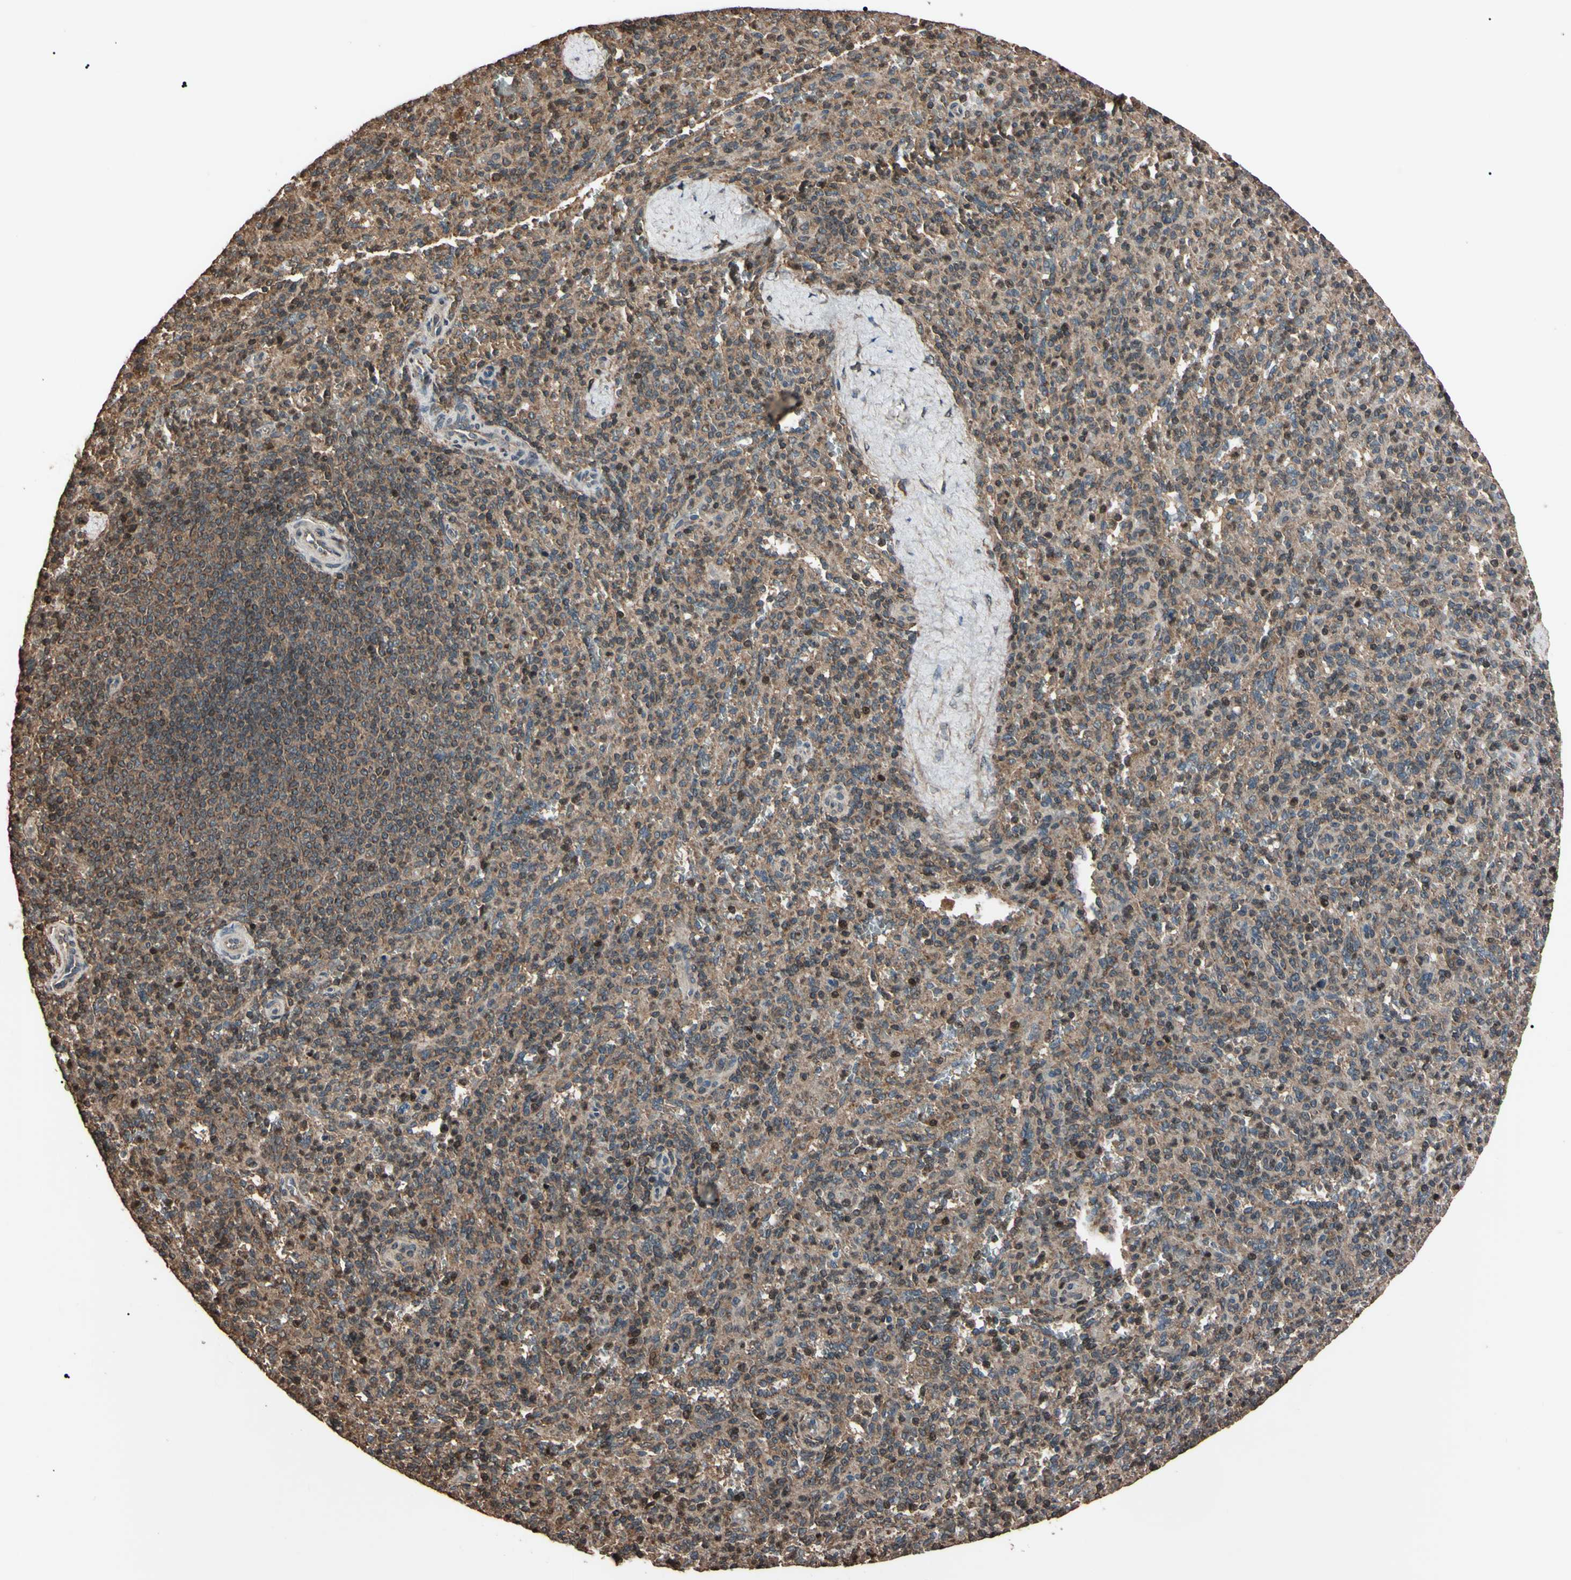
{"staining": {"intensity": "moderate", "quantity": "25%-75%", "location": "cytoplasmic/membranous,nuclear"}, "tissue": "spleen", "cell_type": "Cells in red pulp", "image_type": "normal", "snomed": [{"axis": "morphology", "description": "Normal tissue, NOS"}, {"axis": "topography", "description": "Spleen"}], "caption": "The immunohistochemical stain highlights moderate cytoplasmic/membranous,nuclear staining in cells in red pulp of benign spleen. (DAB IHC with brightfield microscopy, high magnification).", "gene": "TNFRSF1A", "patient": {"sex": "male", "age": 36}}